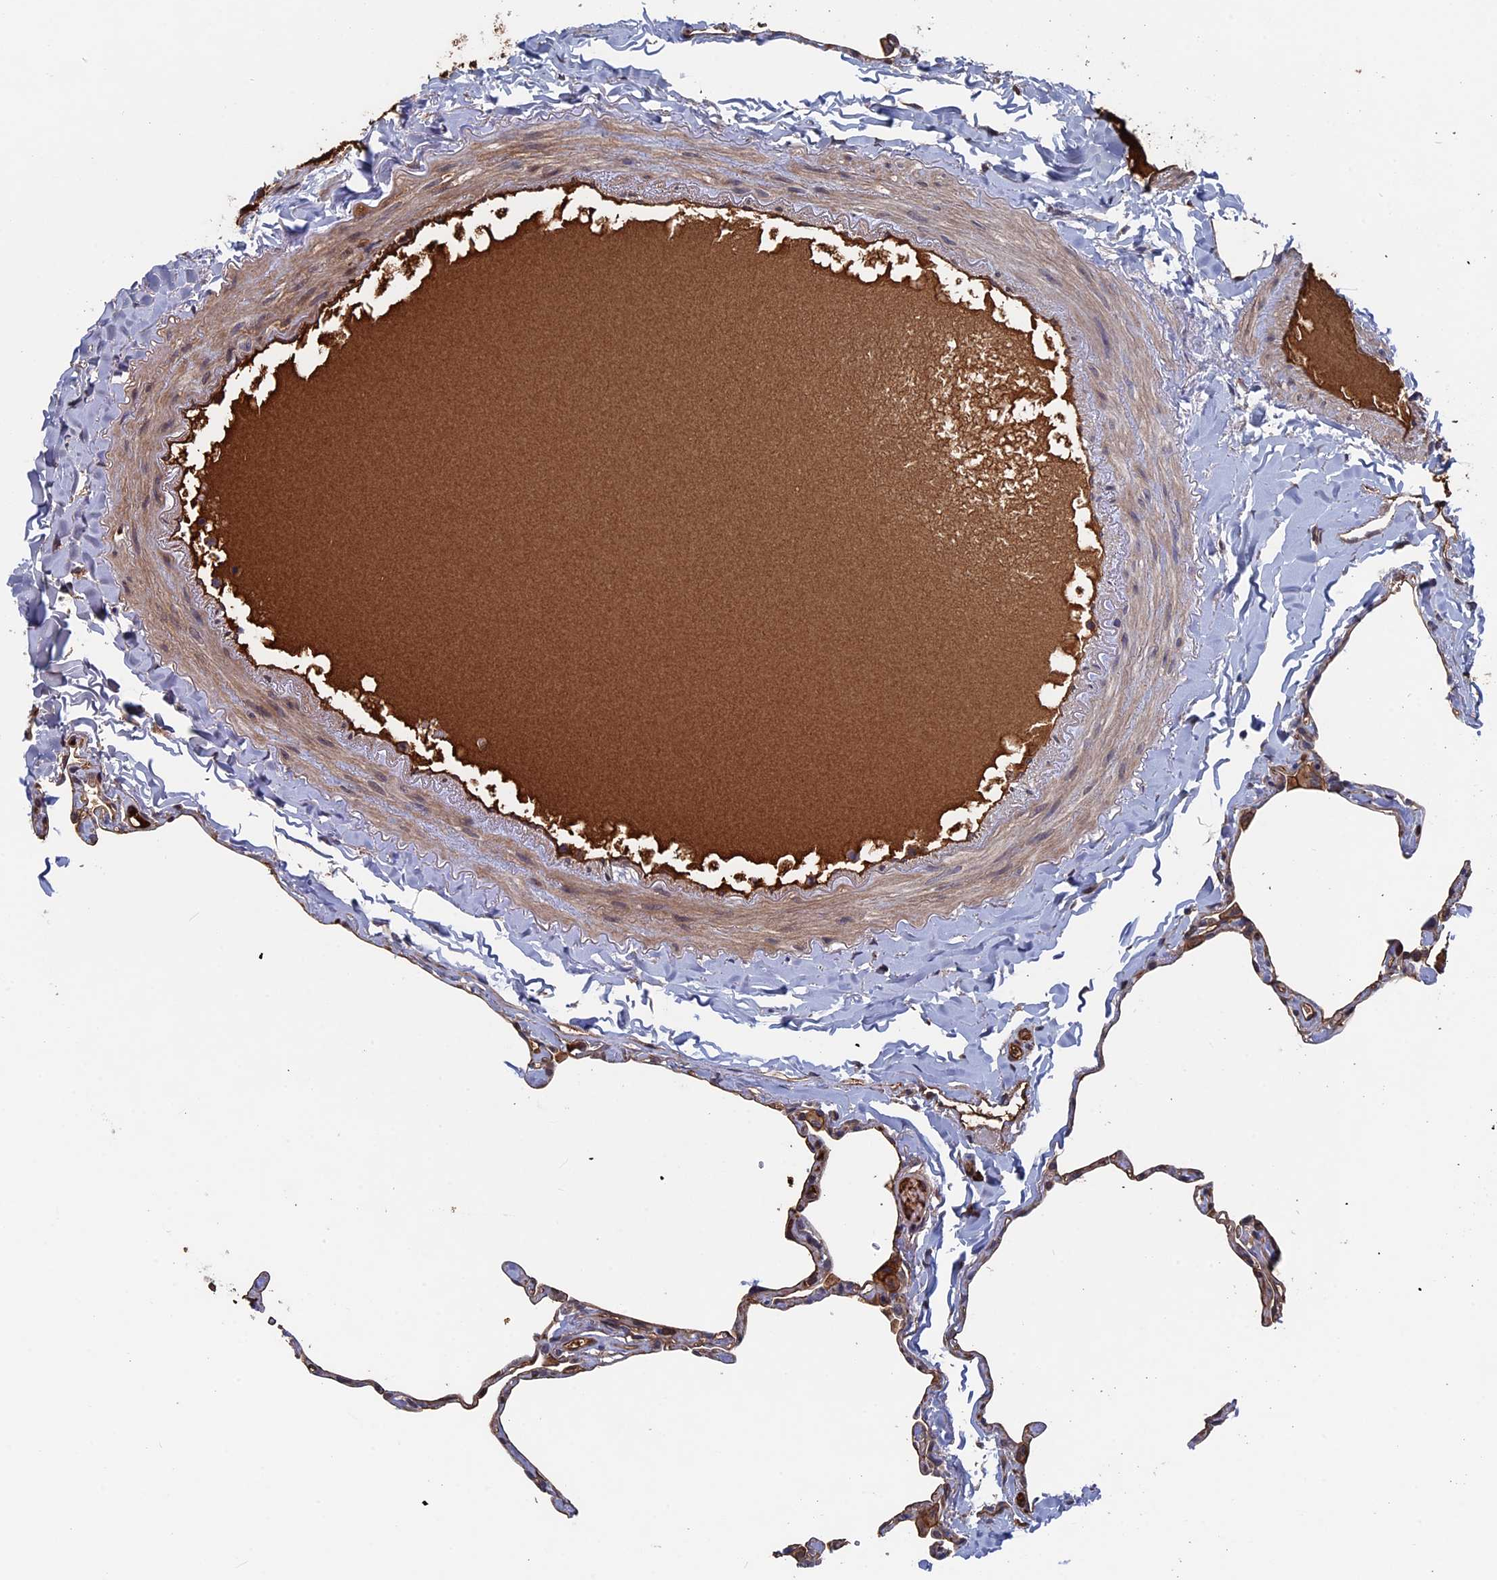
{"staining": {"intensity": "moderate", "quantity": ">75%", "location": "cytoplasmic/membranous"}, "tissue": "lung", "cell_type": "Alveolar cells", "image_type": "normal", "snomed": [{"axis": "morphology", "description": "Normal tissue, NOS"}, {"axis": "topography", "description": "Lung"}], "caption": "Immunohistochemical staining of normal human lung demonstrates moderate cytoplasmic/membranous protein staining in about >75% of alveolar cells.", "gene": "RPUSD1", "patient": {"sex": "male", "age": 65}}